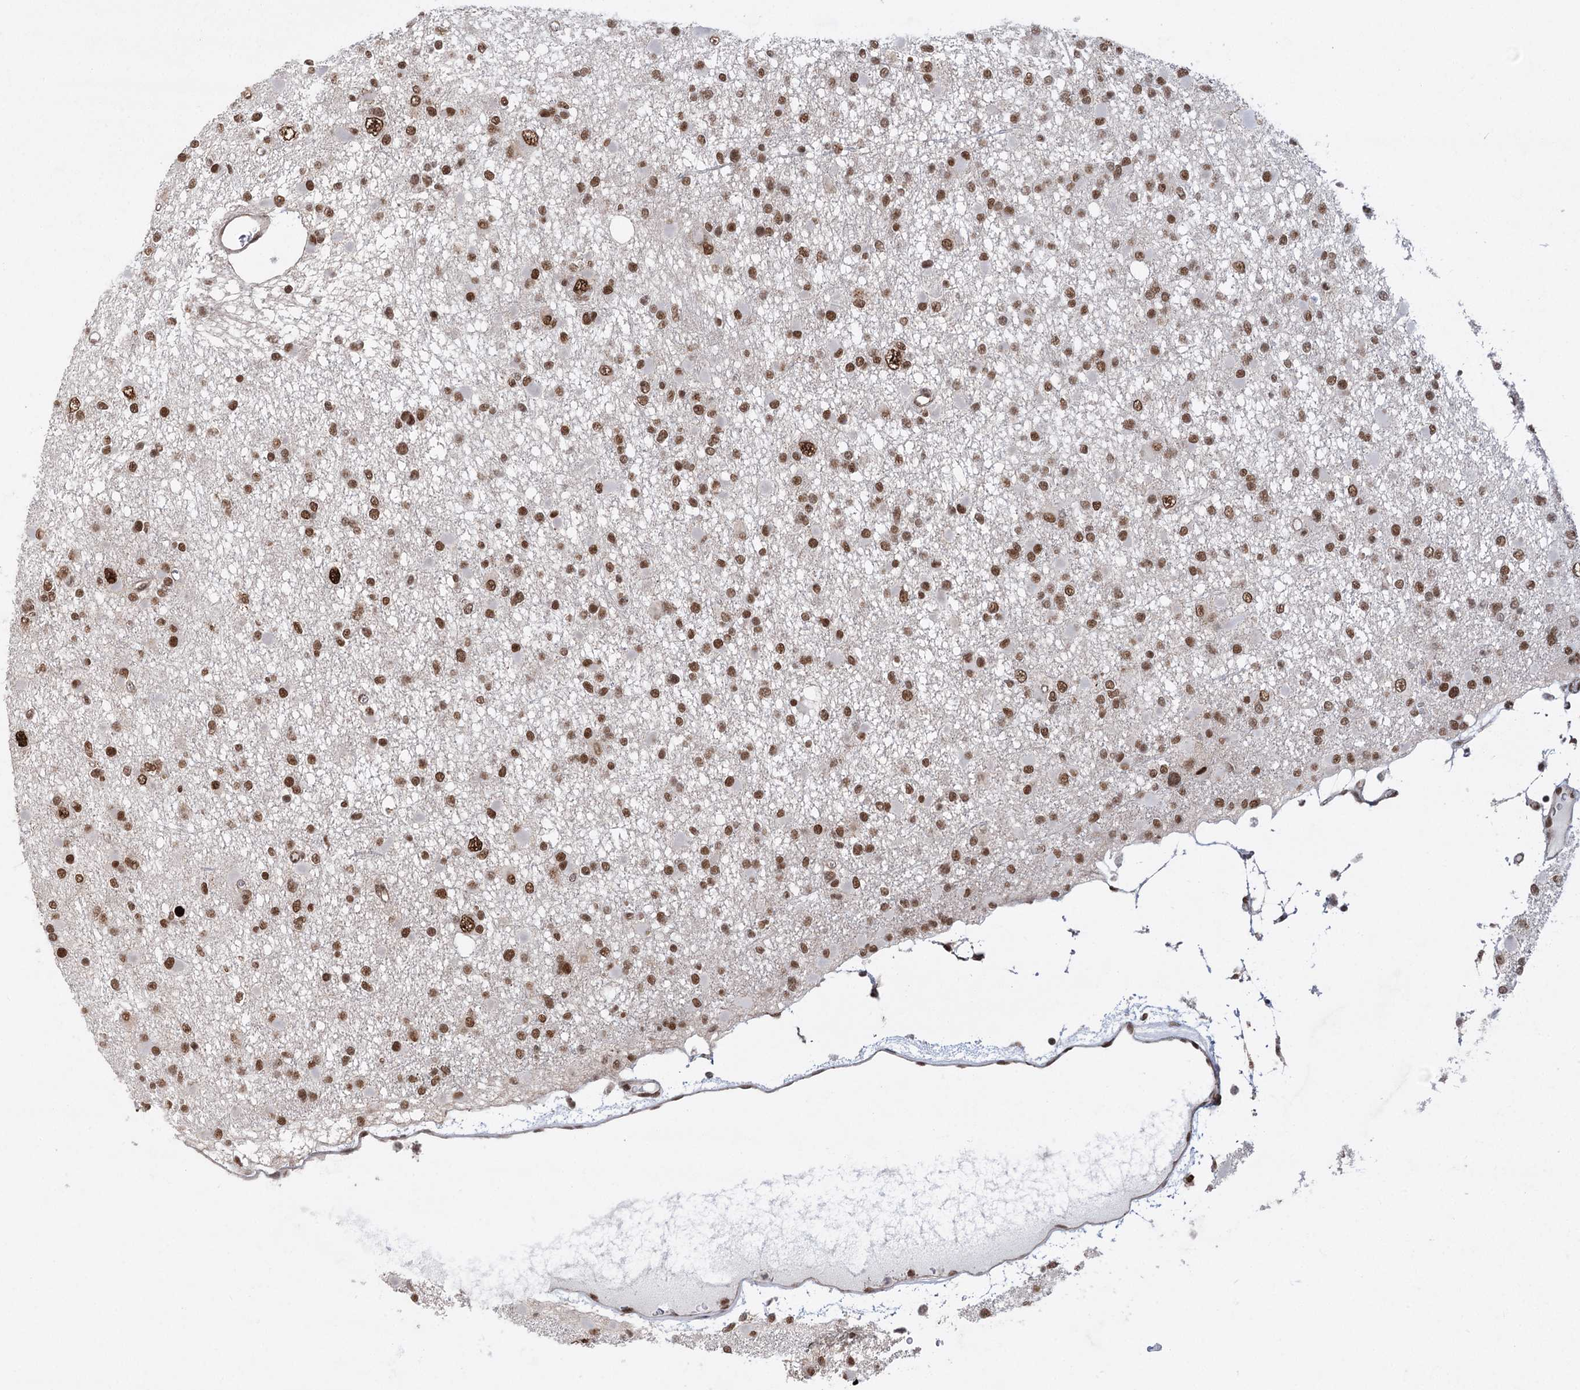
{"staining": {"intensity": "moderate", "quantity": ">75%", "location": "nuclear"}, "tissue": "glioma", "cell_type": "Tumor cells", "image_type": "cancer", "snomed": [{"axis": "morphology", "description": "Glioma, malignant, Low grade"}, {"axis": "topography", "description": "Brain"}], "caption": "IHC (DAB) staining of malignant glioma (low-grade) demonstrates moderate nuclear protein positivity in about >75% of tumor cells.", "gene": "ZCCHC8", "patient": {"sex": "female", "age": 22}}